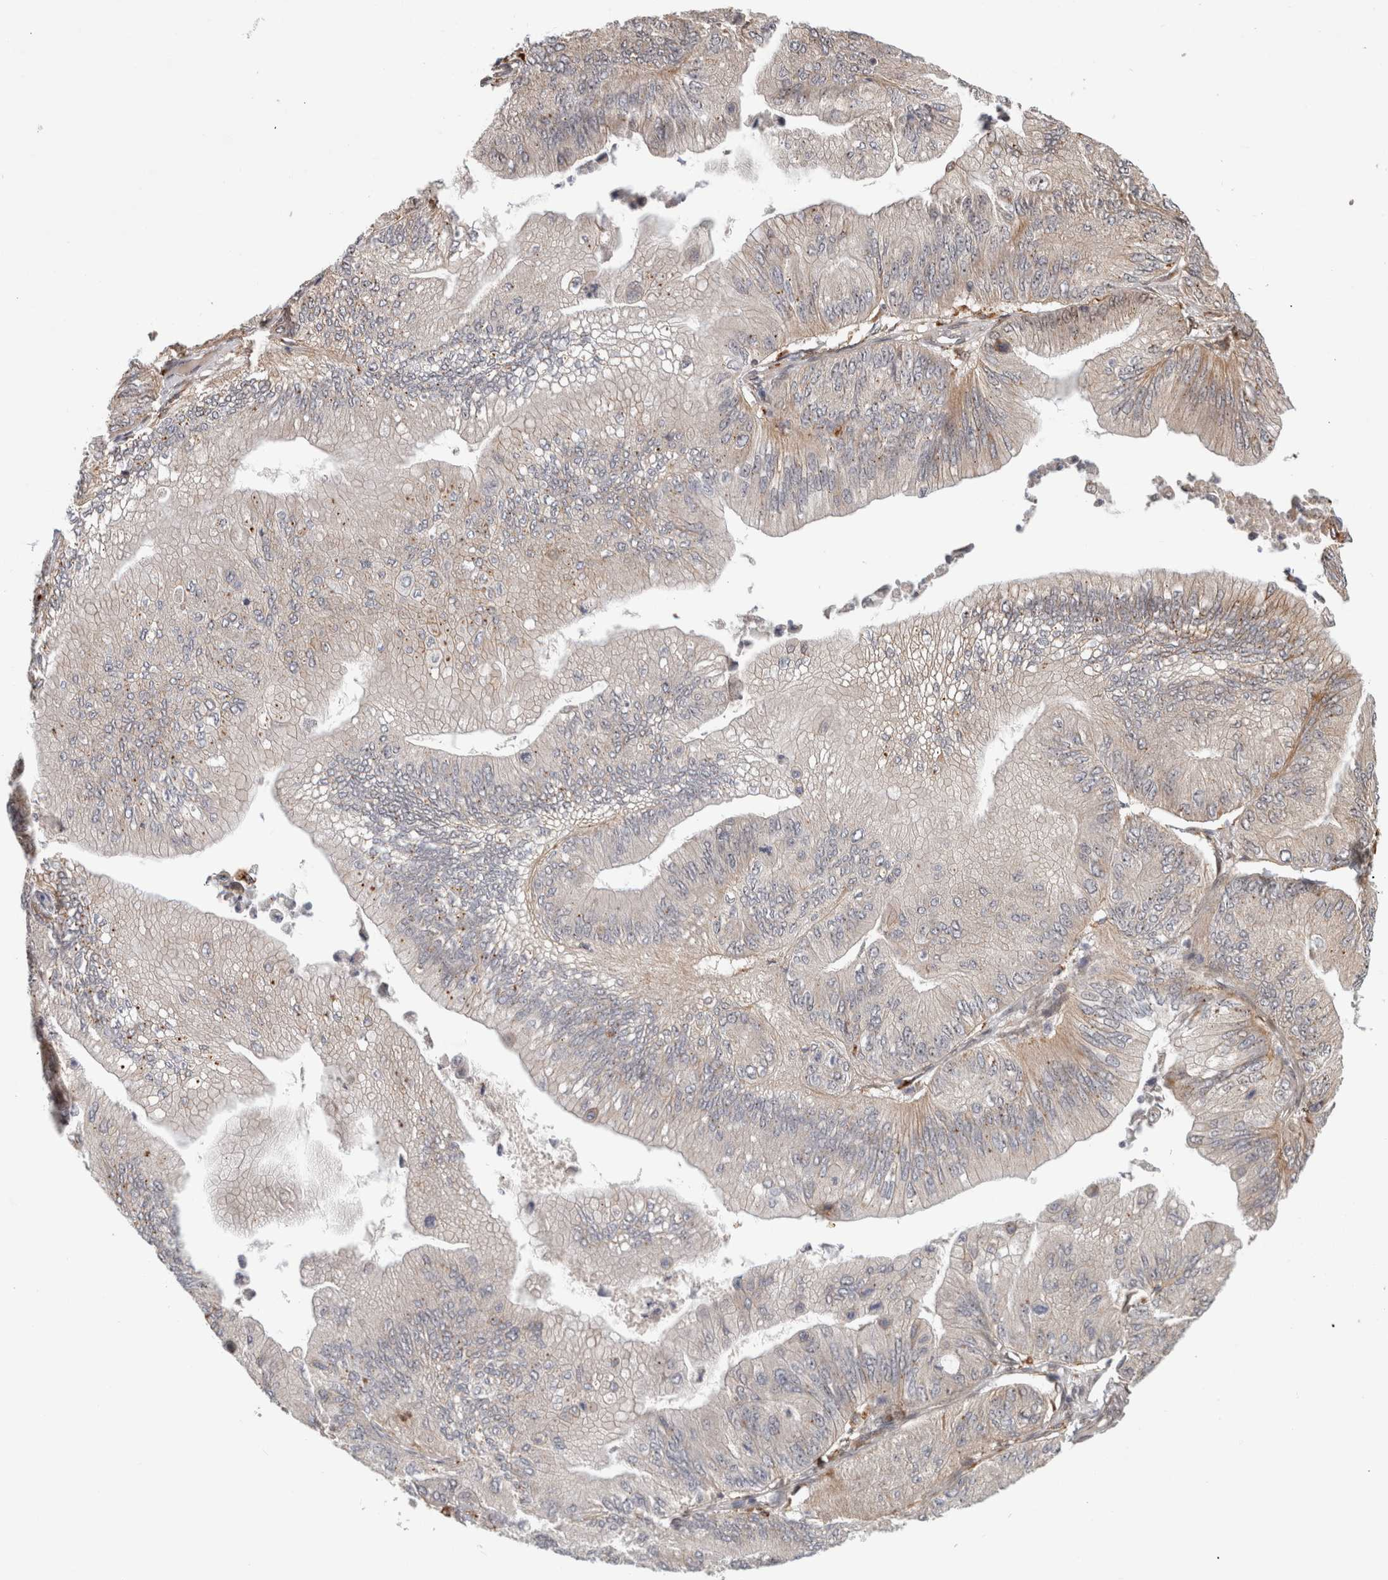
{"staining": {"intensity": "negative", "quantity": "none", "location": "none"}, "tissue": "ovarian cancer", "cell_type": "Tumor cells", "image_type": "cancer", "snomed": [{"axis": "morphology", "description": "Cystadenocarcinoma, mucinous, NOS"}, {"axis": "topography", "description": "Ovary"}], "caption": "Protein analysis of ovarian mucinous cystadenocarcinoma shows no significant staining in tumor cells.", "gene": "NAB2", "patient": {"sex": "female", "age": 61}}